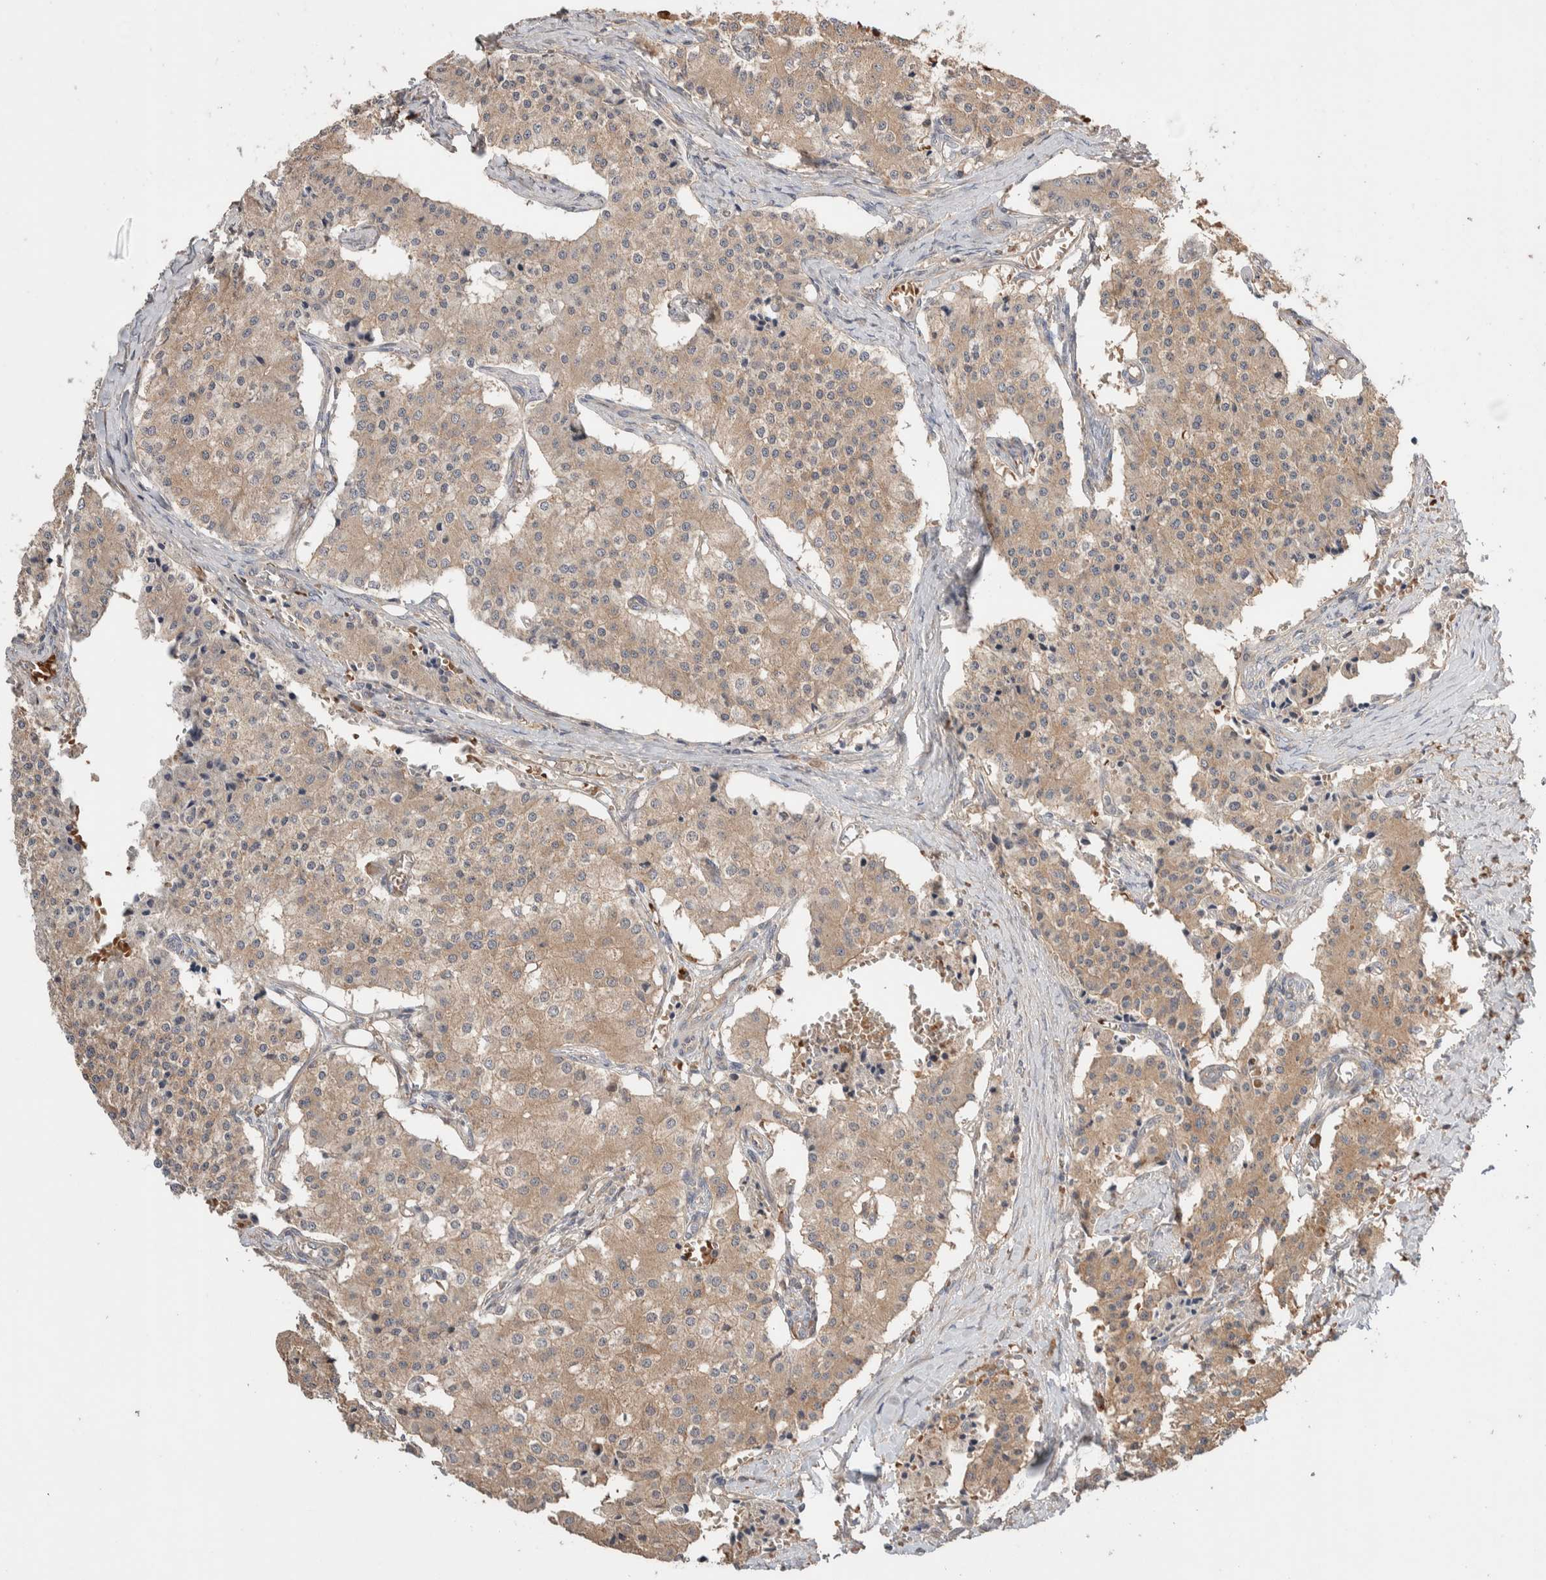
{"staining": {"intensity": "weak", "quantity": ">75%", "location": "cytoplasmic/membranous"}, "tissue": "carcinoid", "cell_type": "Tumor cells", "image_type": "cancer", "snomed": [{"axis": "morphology", "description": "Carcinoid, malignant, NOS"}, {"axis": "topography", "description": "Colon"}], "caption": "Tumor cells display low levels of weak cytoplasmic/membranous staining in about >75% of cells in human carcinoid.", "gene": "WDR91", "patient": {"sex": "female", "age": 52}}